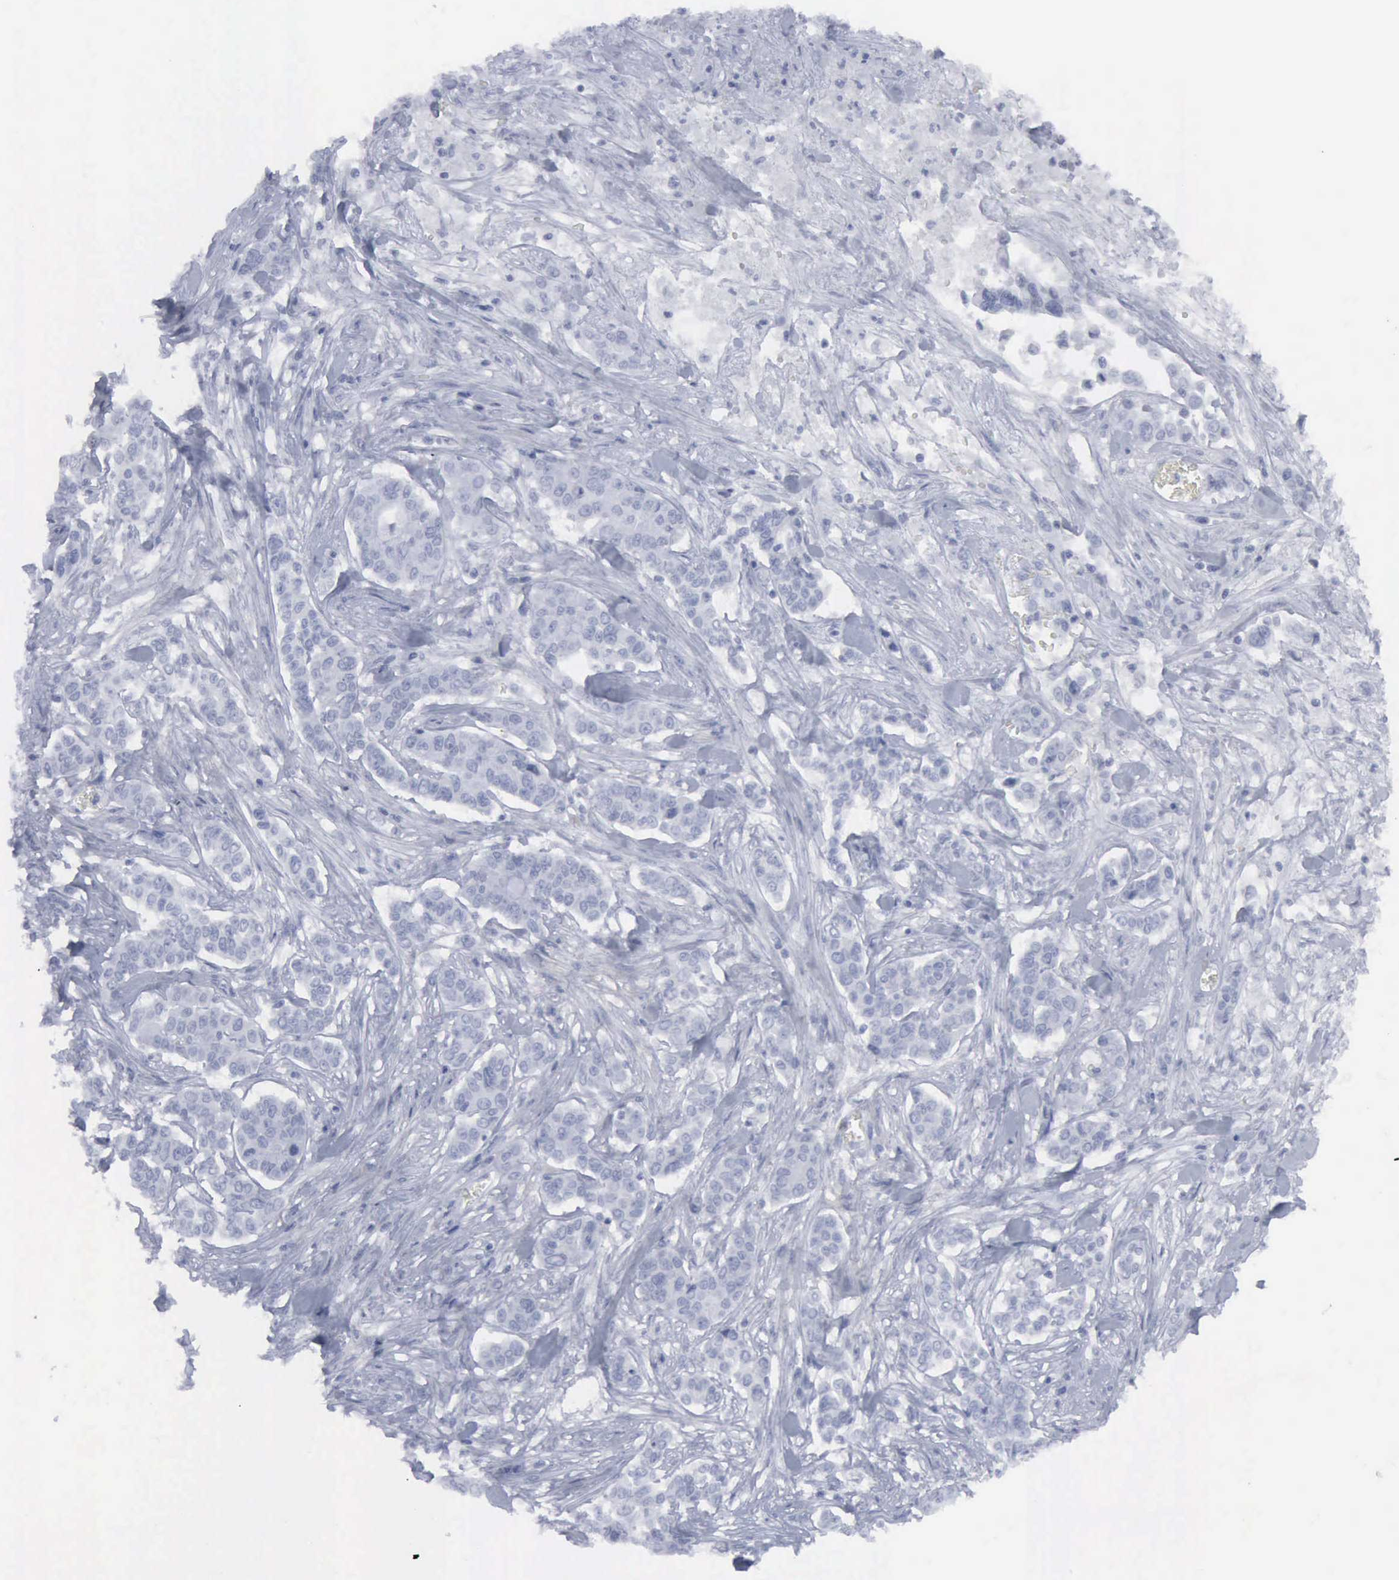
{"staining": {"intensity": "negative", "quantity": "none", "location": "none"}, "tissue": "pancreatic cancer", "cell_type": "Tumor cells", "image_type": "cancer", "snomed": [{"axis": "morphology", "description": "Adenocarcinoma, NOS"}, {"axis": "topography", "description": "Pancreas"}], "caption": "Image shows no protein staining in tumor cells of pancreatic adenocarcinoma tissue.", "gene": "VCAM1", "patient": {"sex": "female", "age": 52}}